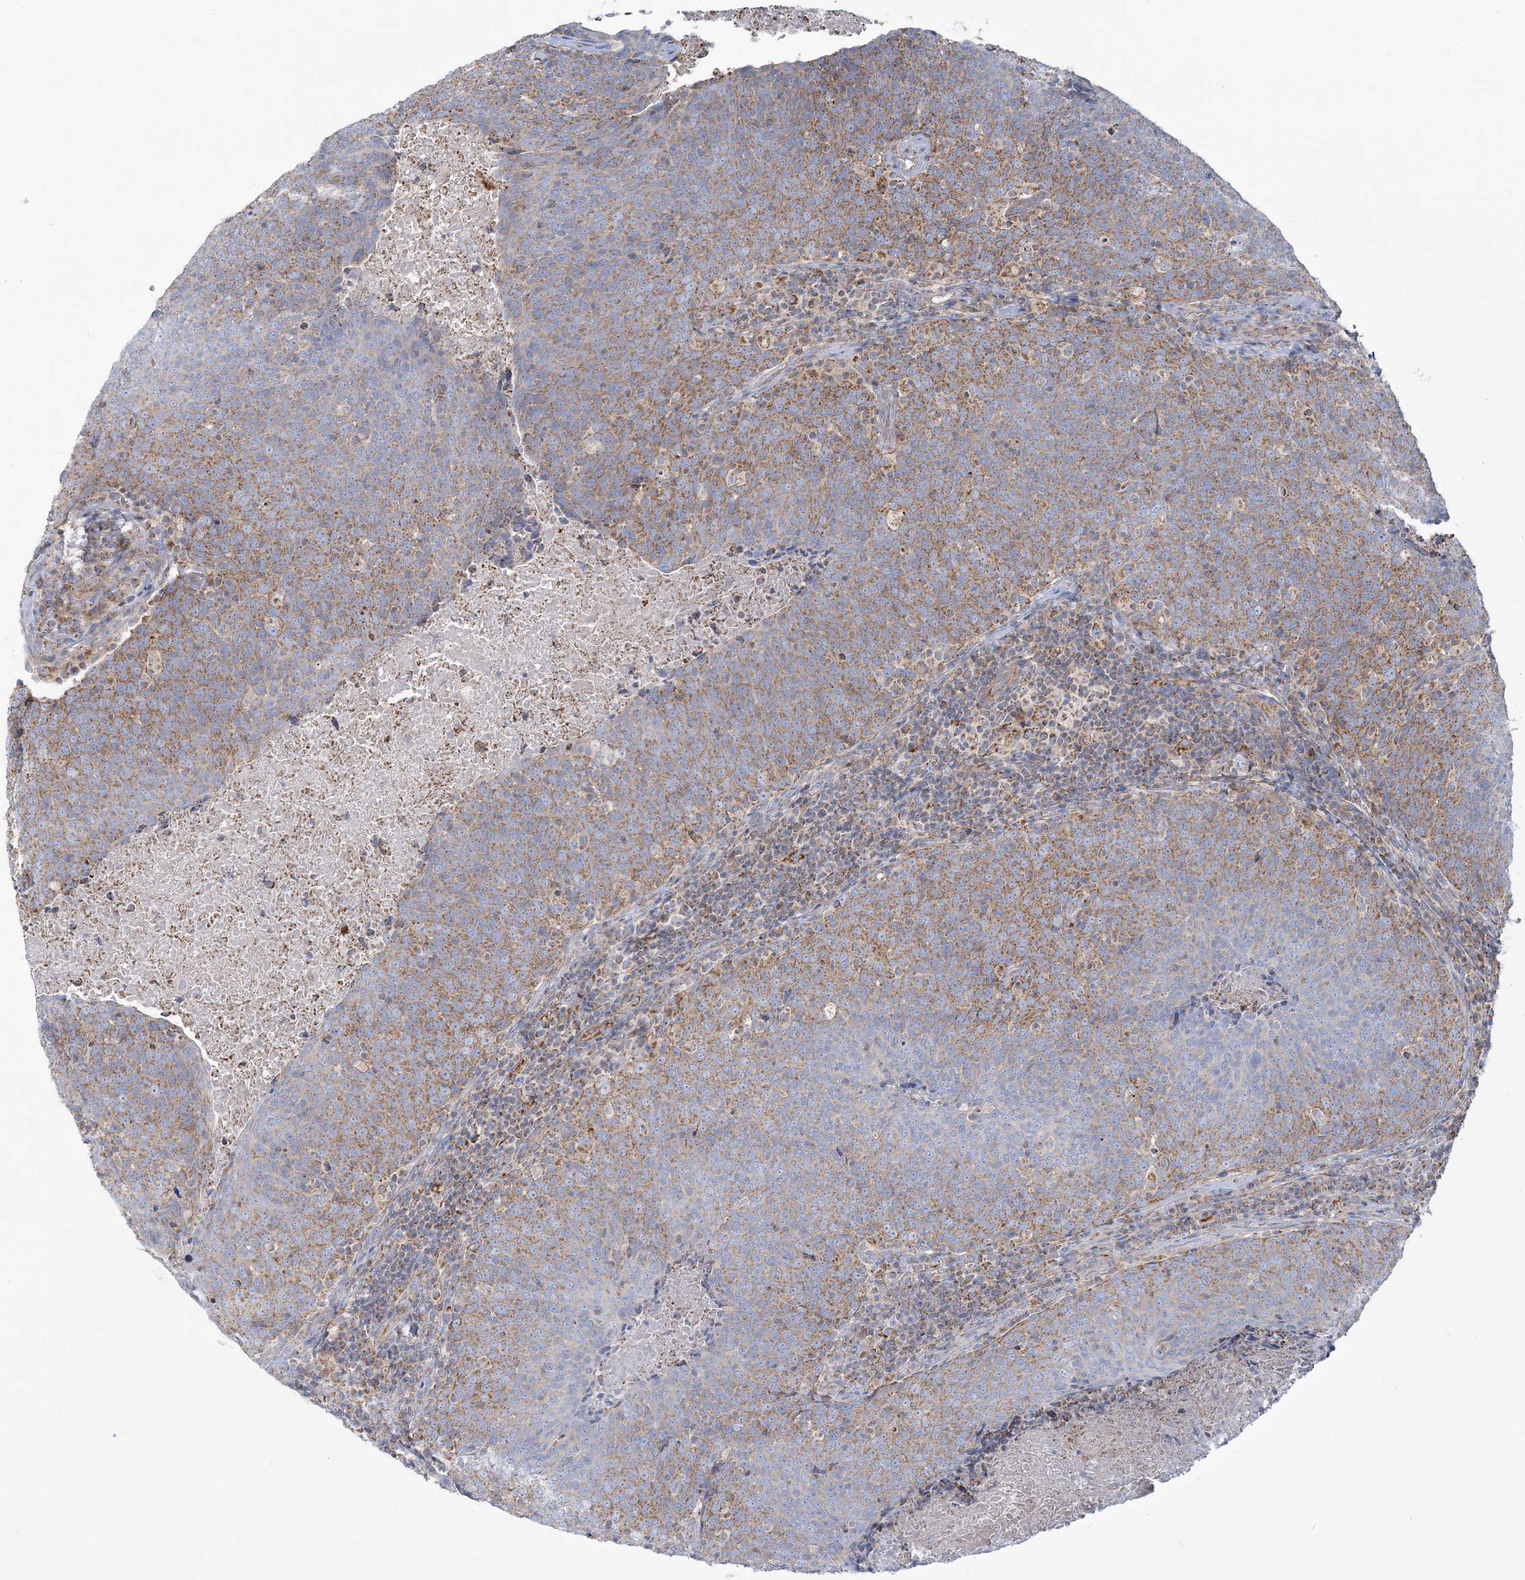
{"staining": {"intensity": "moderate", "quantity": "25%-75%", "location": "cytoplasmic/membranous"}, "tissue": "head and neck cancer", "cell_type": "Tumor cells", "image_type": "cancer", "snomed": [{"axis": "morphology", "description": "Squamous cell carcinoma, NOS"}, {"axis": "morphology", "description": "Squamous cell carcinoma, metastatic, NOS"}, {"axis": "topography", "description": "Lymph node"}, {"axis": "topography", "description": "Head-Neck"}], "caption": "Moderate cytoplasmic/membranous positivity is identified in approximately 25%-75% of tumor cells in head and neck cancer (squamous cell carcinoma).", "gene": "TBC1D14", "patient": {"sex": "male", "age": 62}}